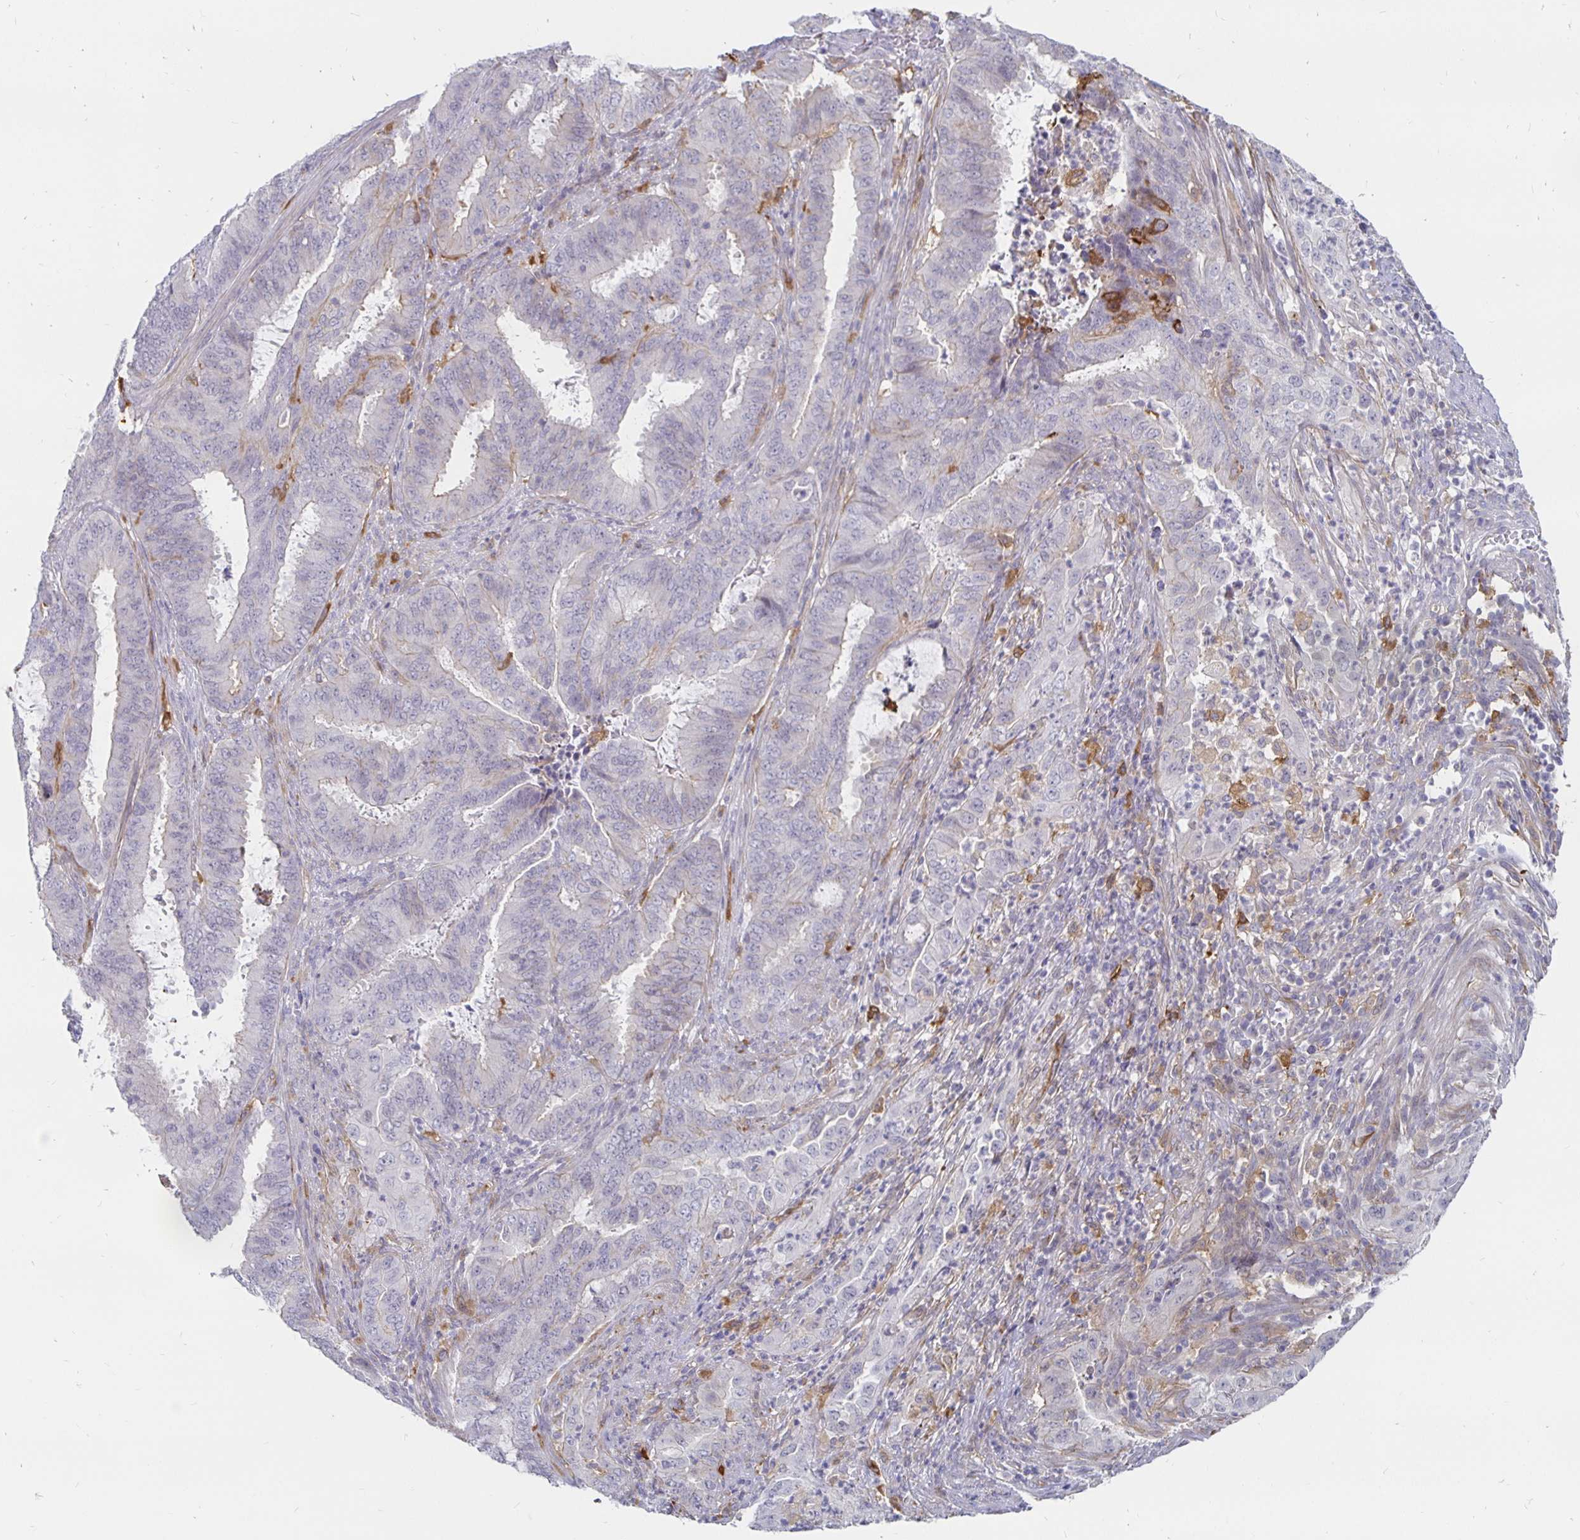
{"staining": {"intensity": "negative", "quantity": "none", "location": "none"}, "tissue": "endometrial cancer", "cell_type": "Tumor cells", "image_type": "cancer", "snomed": [{"axis": "morphology", "description": "Adenocarcinoma, NOS"}, {"axis": "topography", "description": "Endometrium"}], "caption": "Tumor cells are negative for protein expression in human endometrial adenocarcinoma. (DAB (3,3'-diaminobenzidine) immunohistochemistry visualized using brightfield microscopy, high magnification).", "gene": "CCDC85A", "patient": {"sex": "female", "age": 51}}